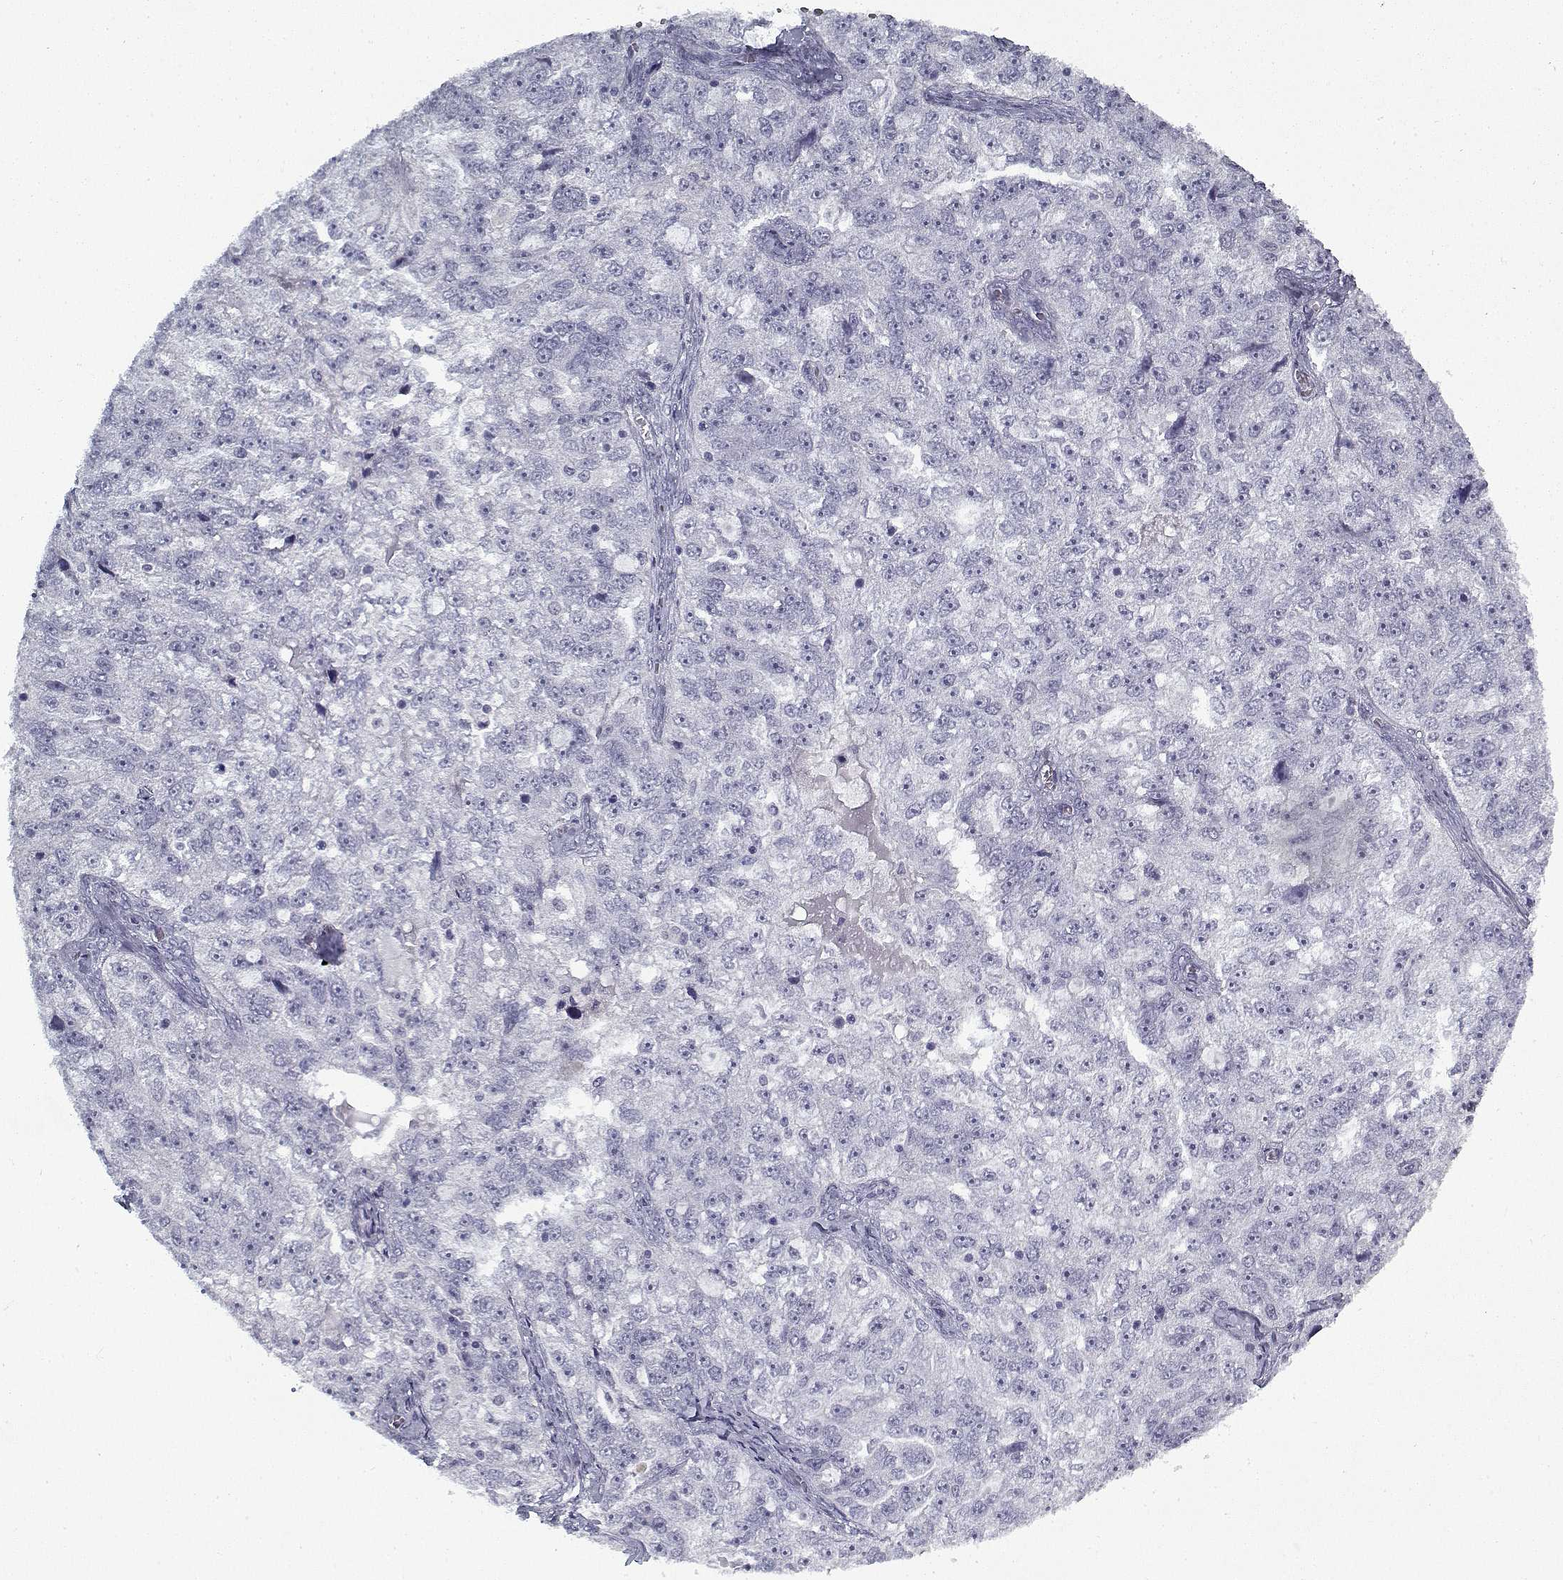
{"staining": {"intensity": "negative", "quantity": "none", "location": "none"}, "tissue": "ovarian cancer", "cell_type": "Tumor cells", "image_type": "cancer", "snomed": [{"axis": "morphology", "description": "Cystadenocarcinoma, serous, NOS"}, {"axis": "topography", "description": "Ovary"}], "caption": "The immunohistochemistry (IHC) image has no significant expression in tumor cells of ovarian serous cystadenocarcinoma tissue. The staining is performed using DAB (3,3'-diaminobenzidine) brown chromogen with nuclei counter-stained in using hematoxylin.", "gene": "RNF32", "patient": {"sex": "female", "age": 51}}